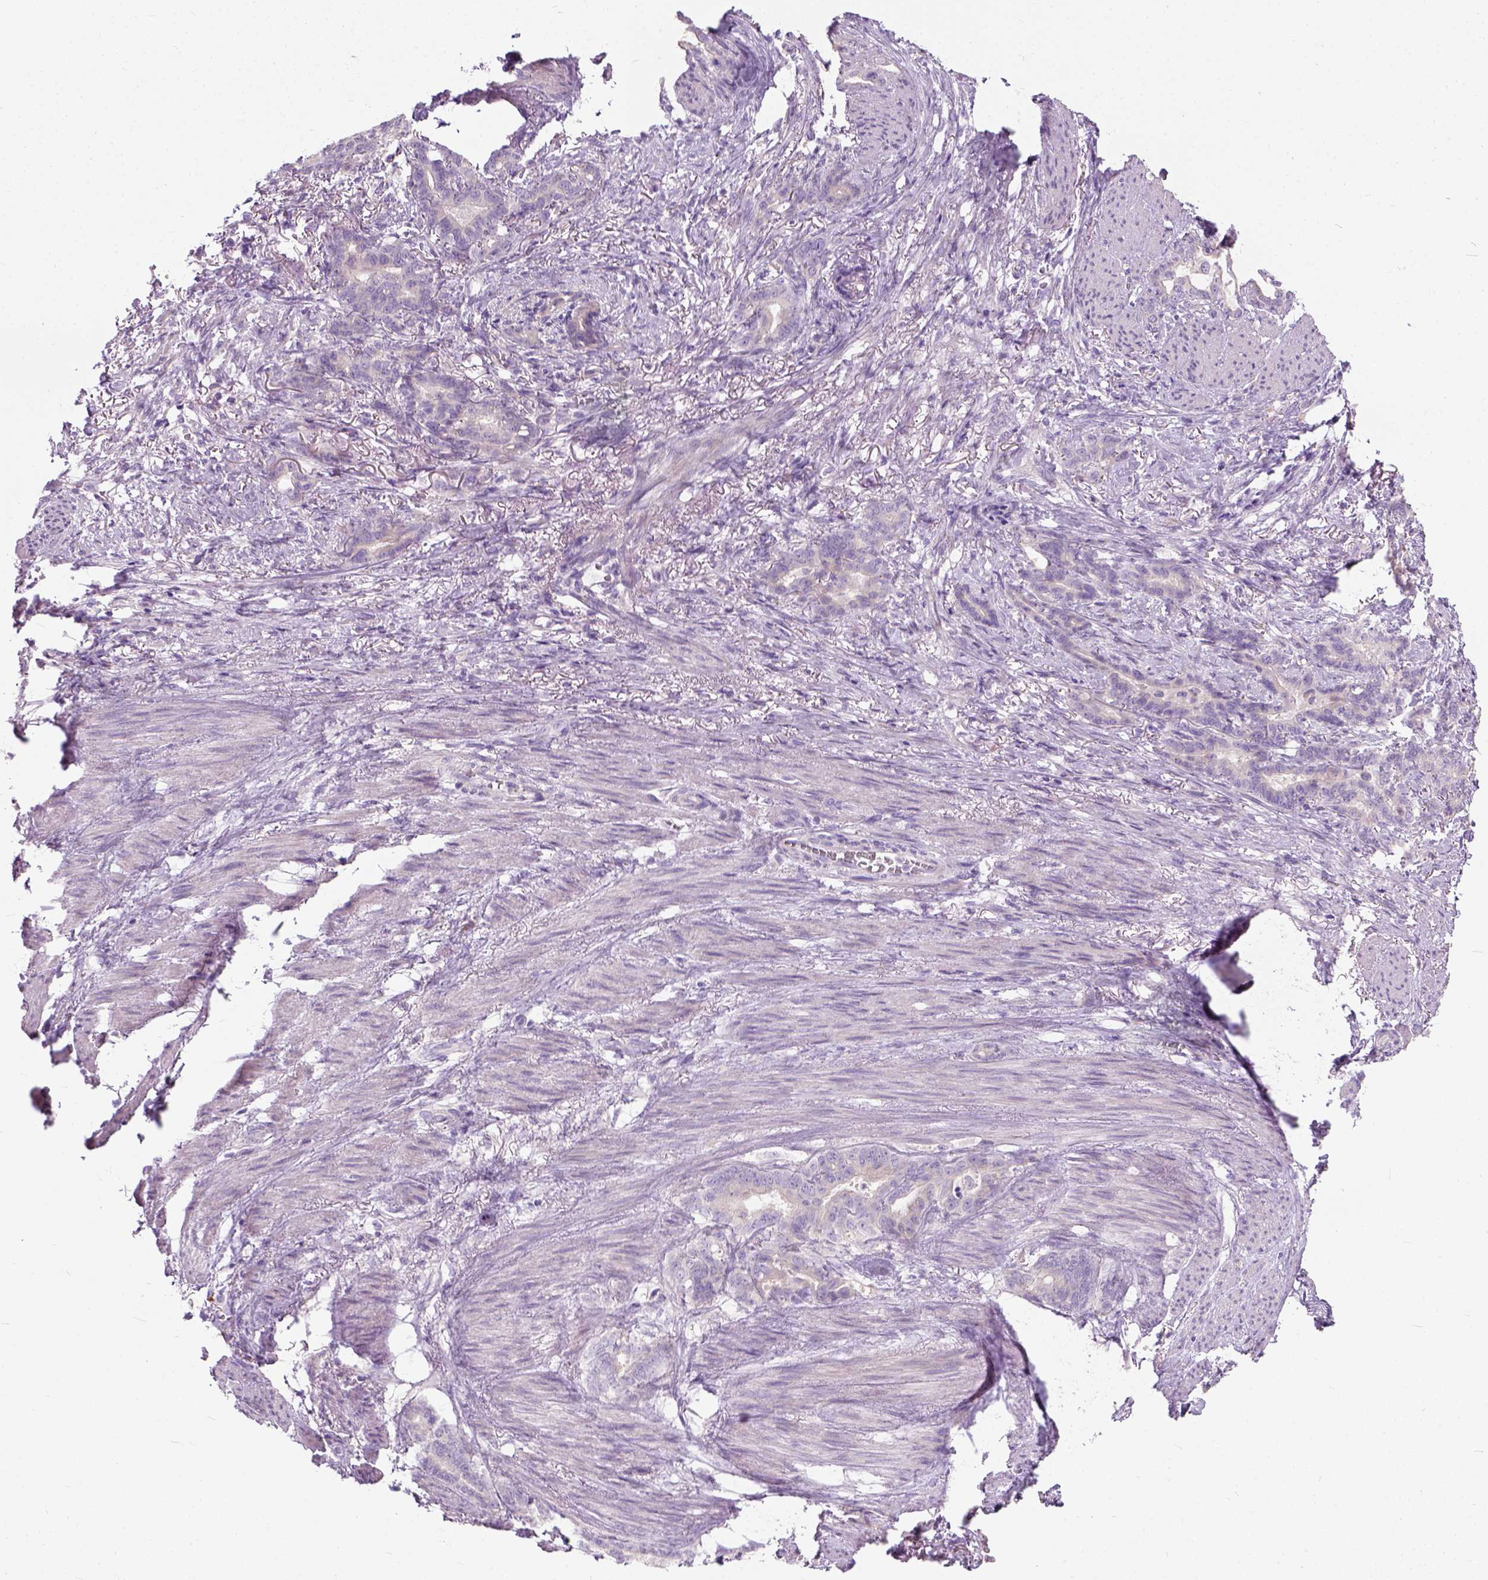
{"staining": {"intensity": "negative", "quantity": "none", "location": "none"}, "tissue": "stomach cancer", "cell_type": "Tumor cells", "image_type": "cancer", "snomed": [{"axis": "morphology", "description": "Normal tissue, NOS"}, {"axis": "morphology", "description": "Adenocarcinoma, NOS"}, {"axis": "topography", "description": "Esophagus"}, {"axis": "topography", "description": "Stomach, upper"}], "caption": "Immunohistochemistry of human stomach cancer (adenocarcinoma) demonstrates no expression in tumor cells. The staining was performed using DAB to visualize the protein expression in brown, while the nuclei were stained in blue with hematoxylin (Magnification: 20x).", "gene": "TRIM72", "patient": {"sex": "male", "age": 62}}